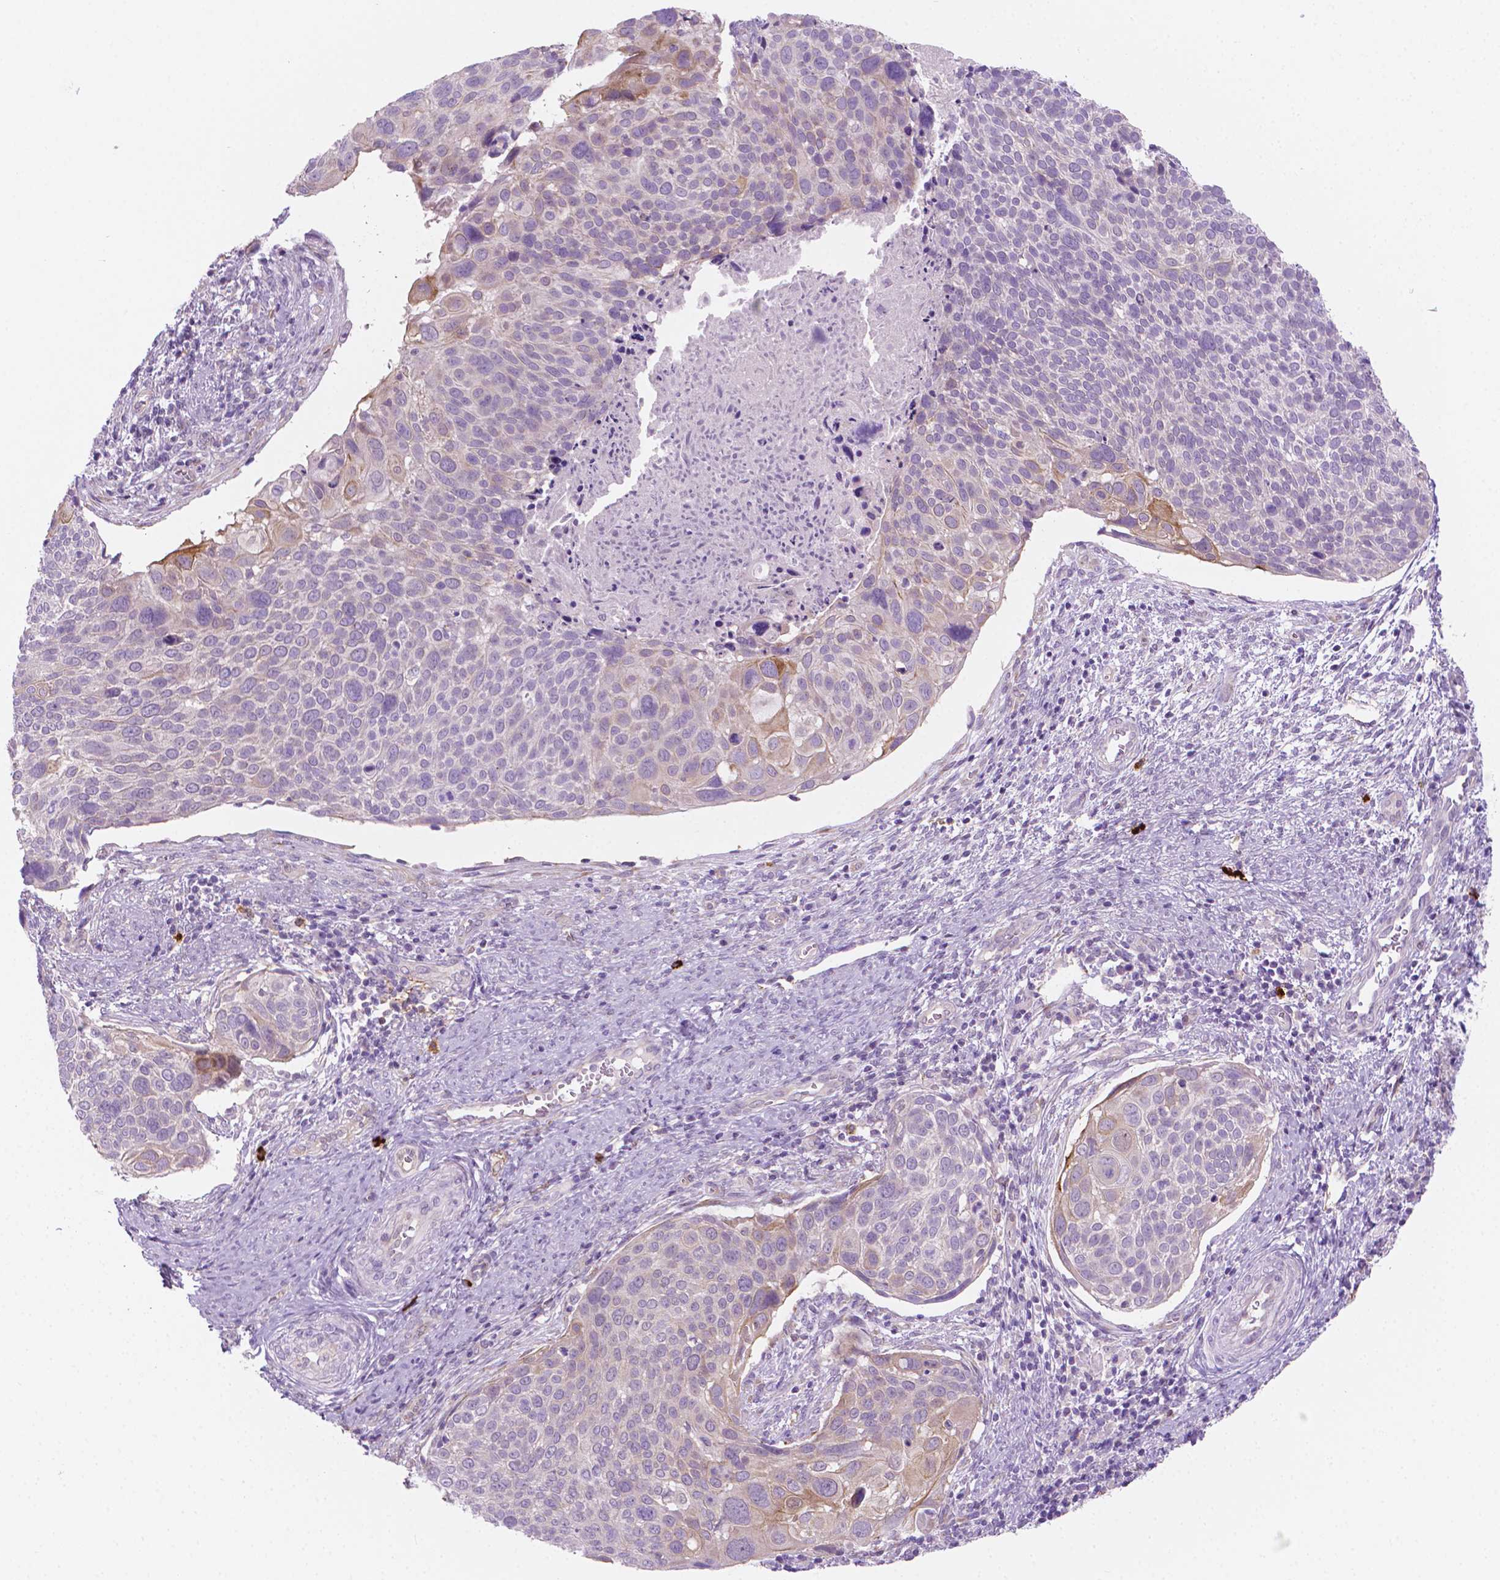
{"staining": {"intensity": "negative", "quantity": "none", "location": "none"}, "tissue": "cervical cancer", "cell_type": "Tumor cells", "image_type": "cancer", "snomed": [{"axis": "morphology", "description": "Squamous cell carcinoma, NOS"}, {"axis": "topography", "description": "Cervix"}], "caption": "DAB (3,3'-diaminobenzidine) immunohistochemical staining of human cervical cancer displays no significant expression in tumor cells.", "gene": "EPPK1", "patient": {"sex": "female", "age": 39}}